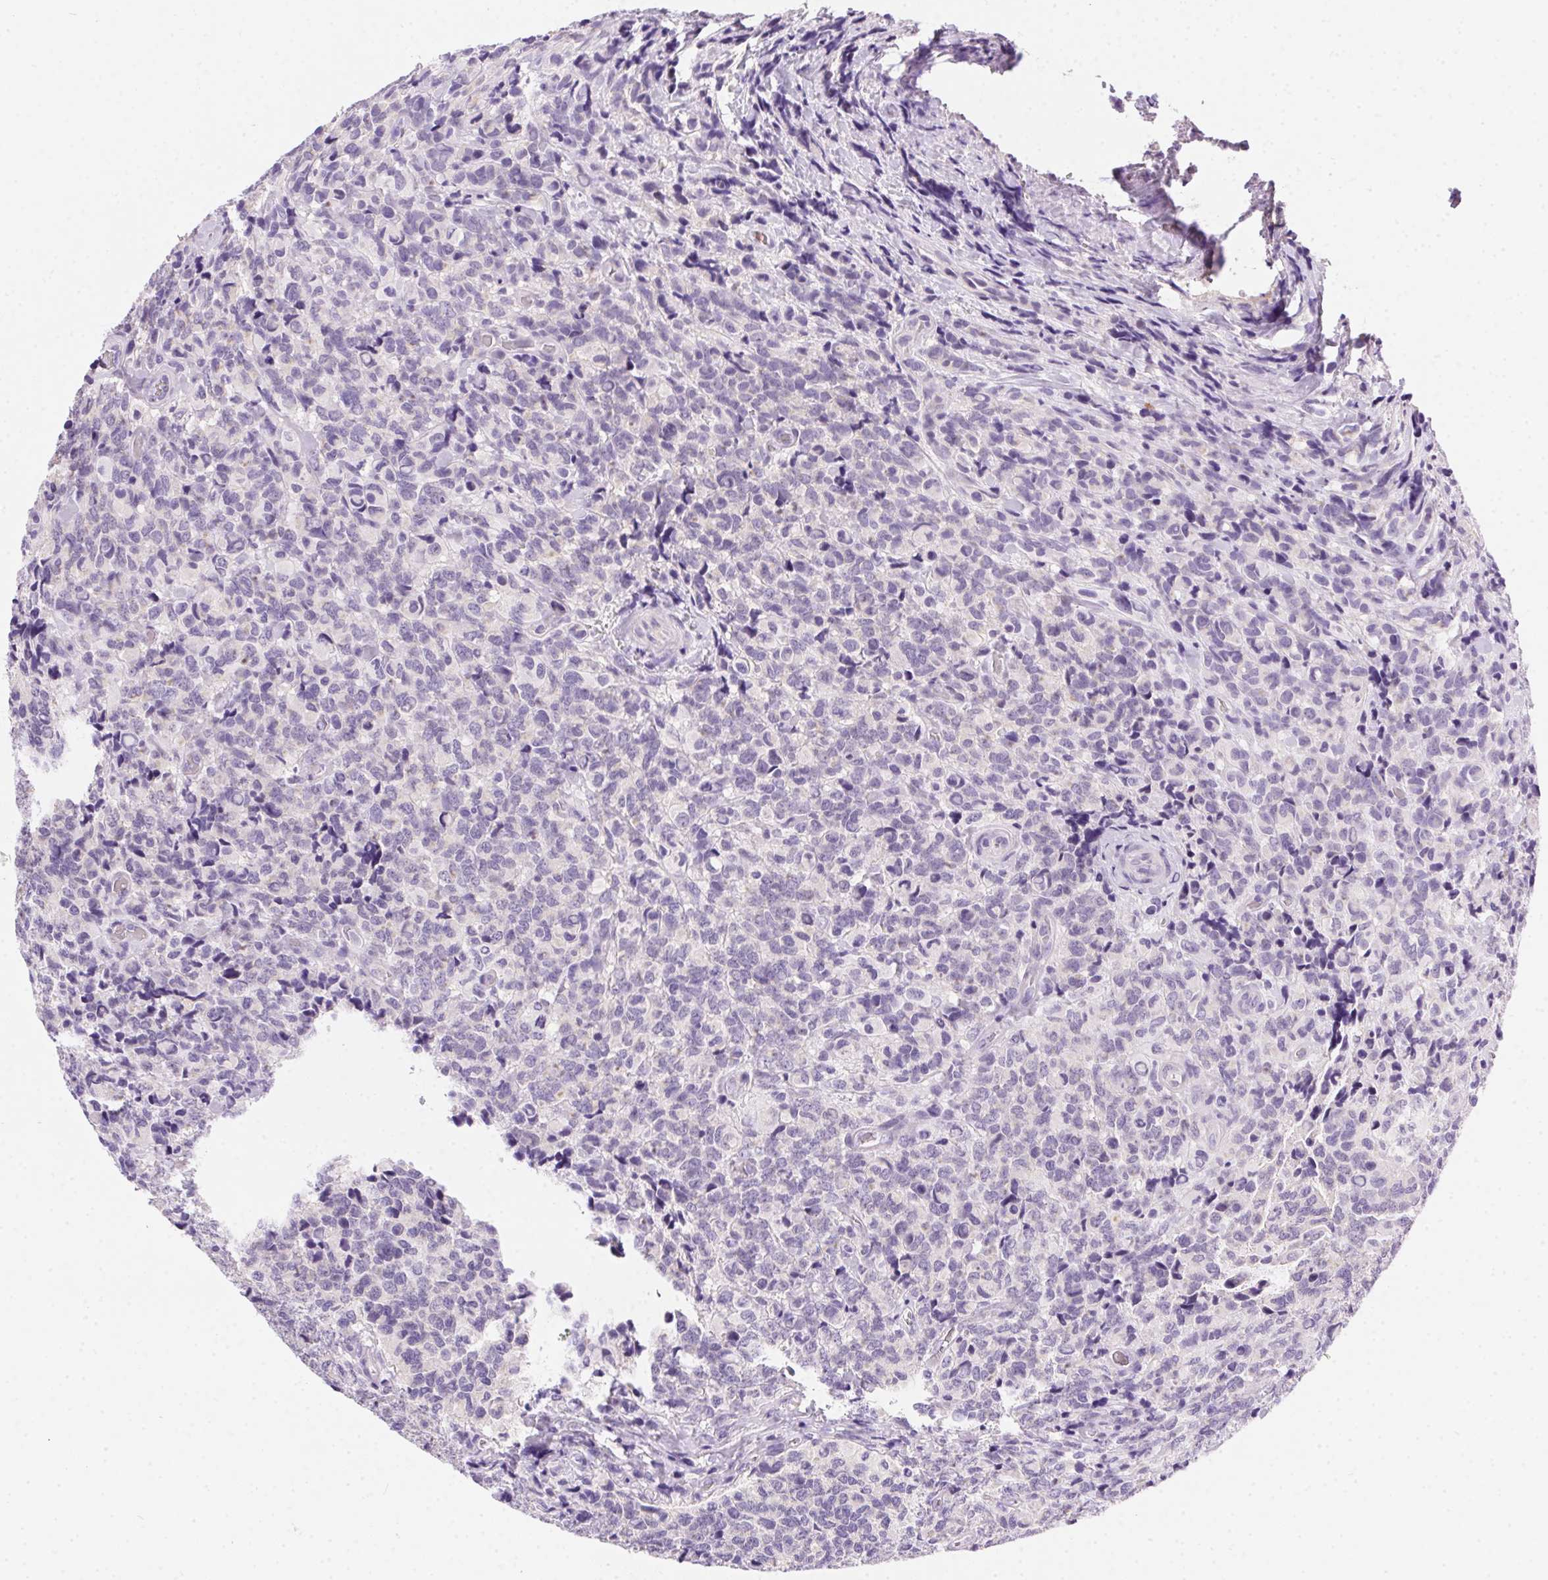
{"staining": {"intensity": "negative", "quantity": "none", "location": "none"}, "tissue": "glioma", "cell_type": "Tumor cells", "image_type": "cancer", "snomed": [{"axis": "morphology", "description": "Glioma, malignant, High grade"}, {"axis": "topography", "description": "Brain"}], "caption": "Malignant glioma (high-grade) was stained to show a protein in brown. There is no significant staining in tumor cells.", "gene": "SSTR4", "patient": {"sex": "male", "age": 39}}